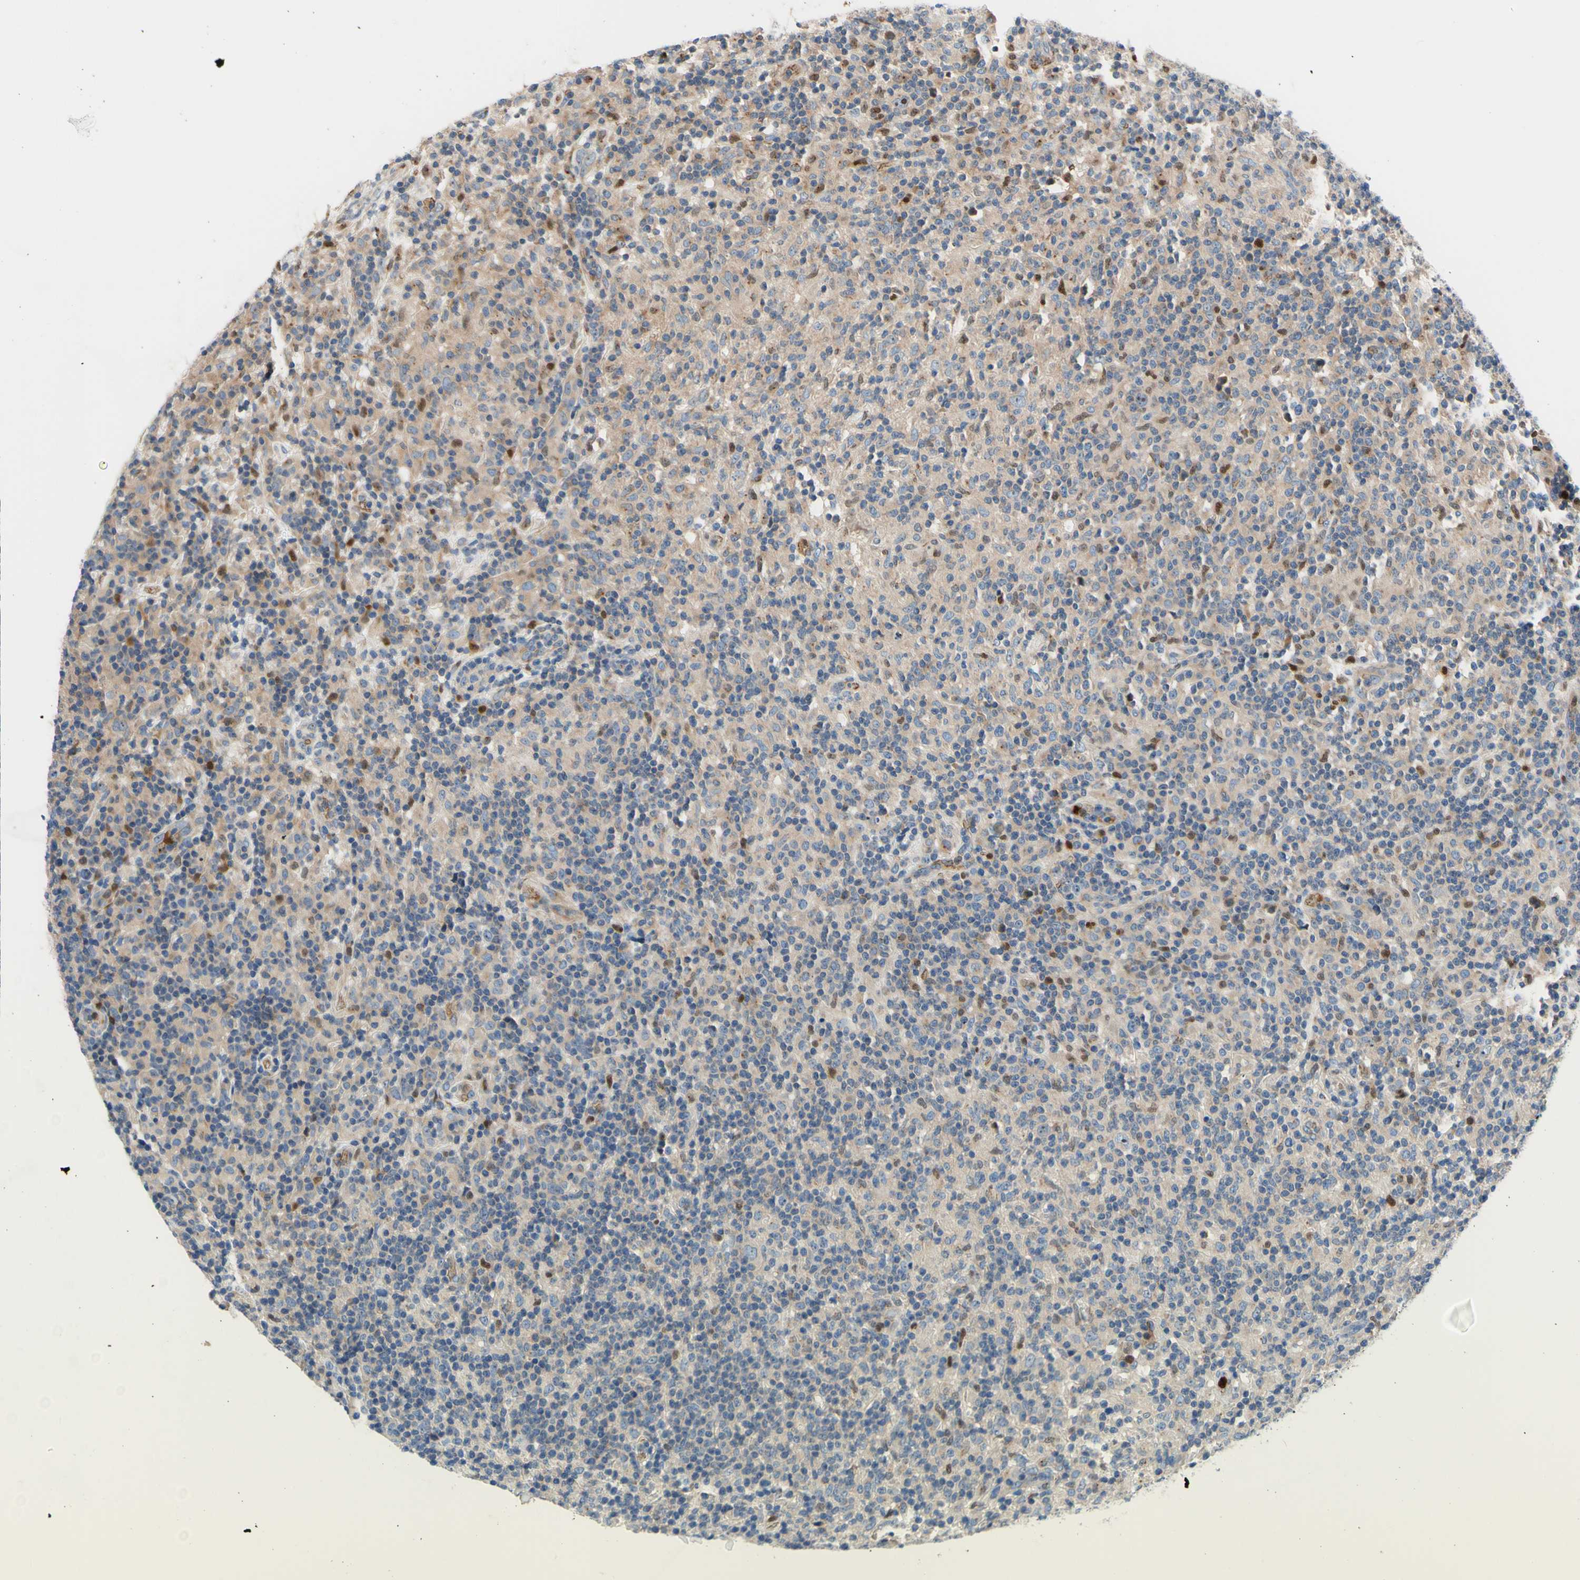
{"staining": {"intensity": "weak", "quantity": ">75%", "location": "cytoplasmic/membranous"}, "tissue": "lymphoma", "cell_type": "Tumor cells", "image_type": "cancer", "snomed": [{"axis": "morphology", "description": "Hodgkin's disease, NOS"}, {"axis": "topography", "description": "Lymph node"}], "caption": "Immunohistochemical staining of lymphoma exhibits low levels of weak cytoplasmic/membranous expression in about >75% of tumor cells.", "gene": "USP9X", "patient": {"sex": "male", "age": 70}}